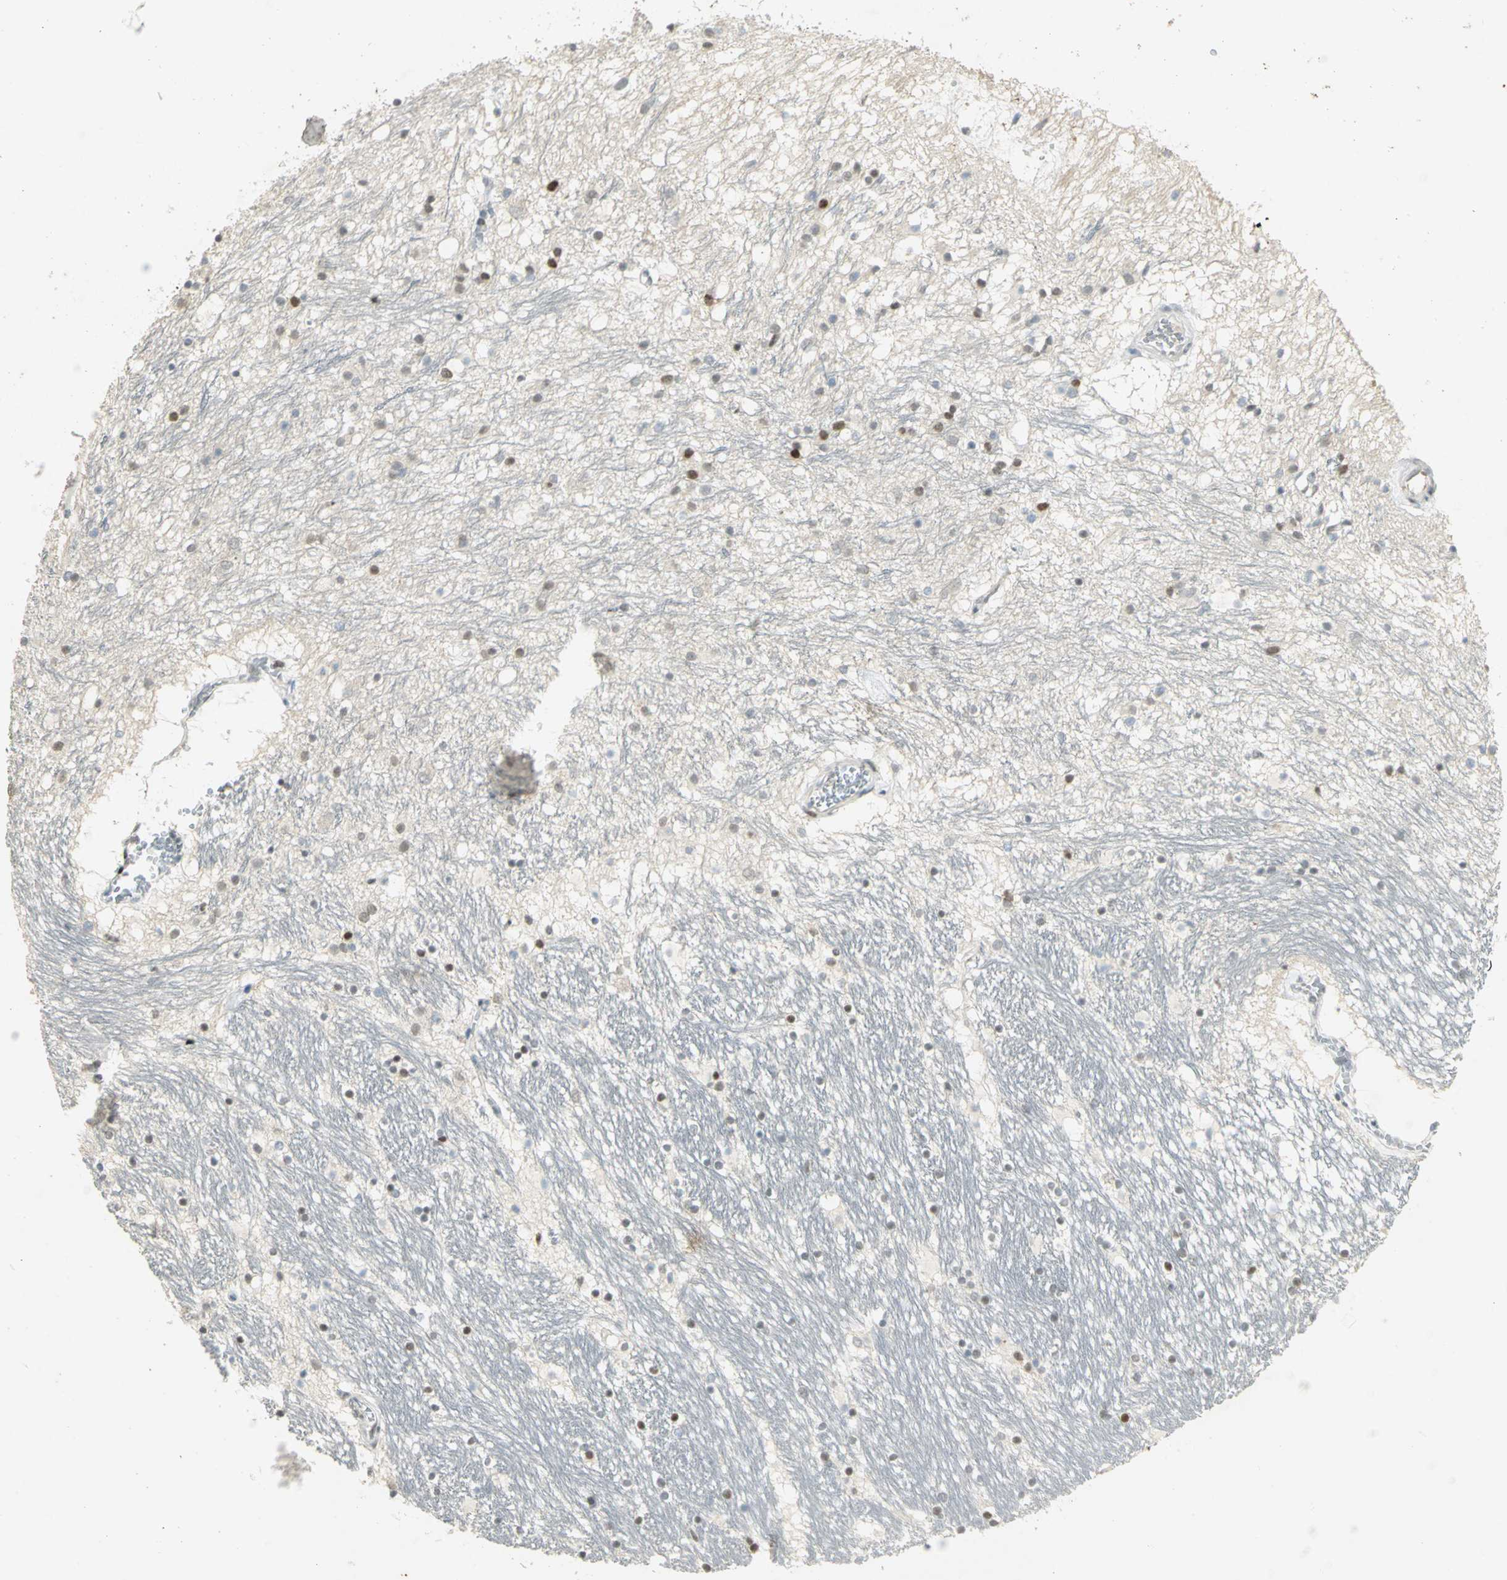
{"staining": {"intensity": "moderate", "quantity": "<25%", "location": "nuclear"}, "tissue": "hippocampus", "cell_type": "Glial cells", "image_type": "normal", "snomed": [{"axis": "morphology", "description": "Normal tissue, NOS"}, {"axis": "topography", "description": "Hippocampus"}], "caption": "Immunohistochemical staining of normal human hippocampus displays low levels of moderate nuclear positivity in approximately <25% of glial cells.", "gene": "AK6", "patient": {"sex": "male", "age": 45}}